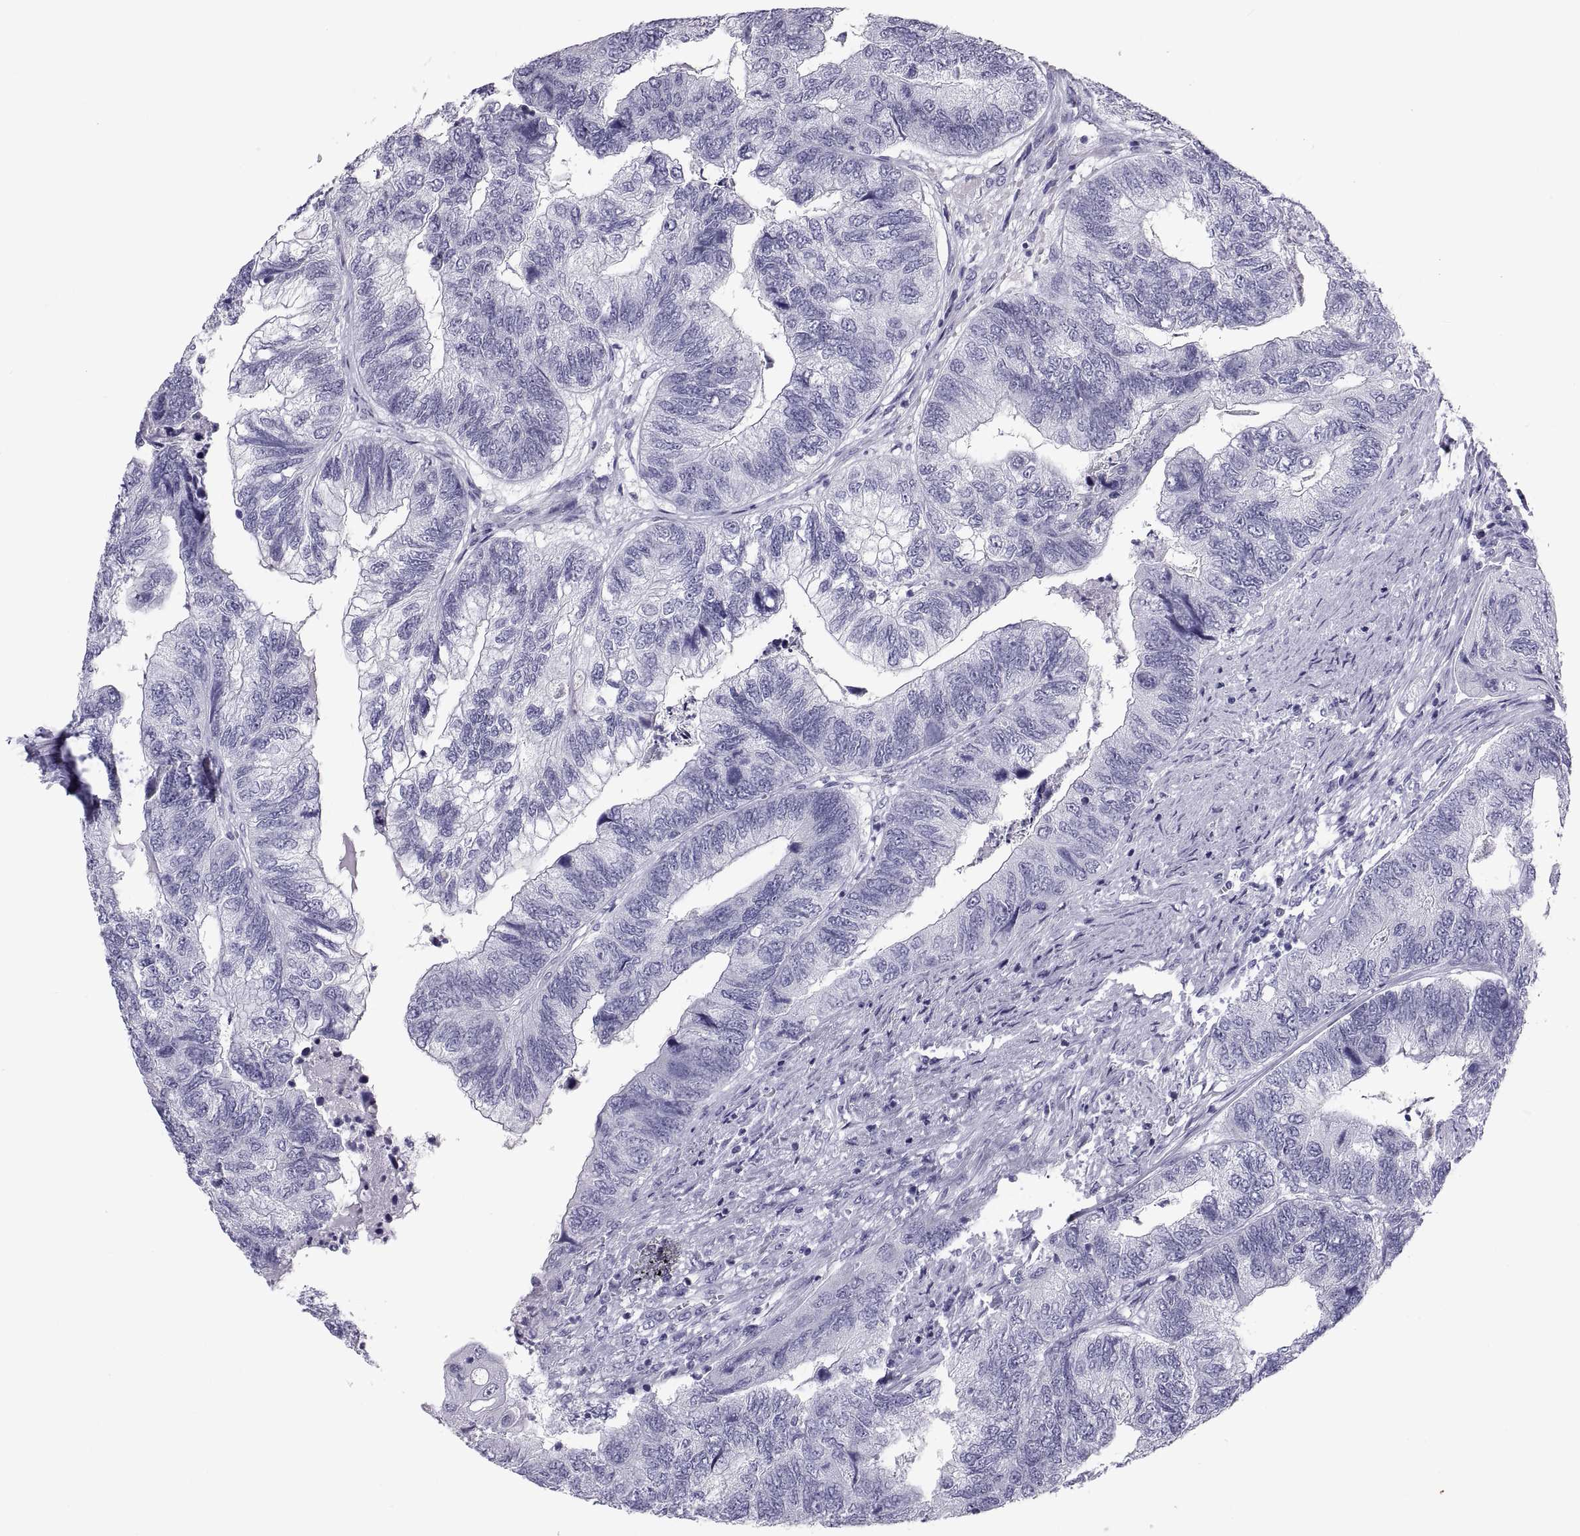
{"staining": {"intensity": "negative", "quantity": "none", "location": "none"}, "tissue": "colorectal cancer", "cell_type": "Tumor cells", "image_type": "cancer", "snomed": [{"axis": "morphology", "description": "Adenocarcinoma, NOS"}, {"axis": "topography", "description": "Colon"}], "caption": "The image reveals no significant positivity in tumor cells of colorectal cancer (adenocarcinoma).", "gene": "DEFB129", "patient": {"sex": "female", "age": 67}}